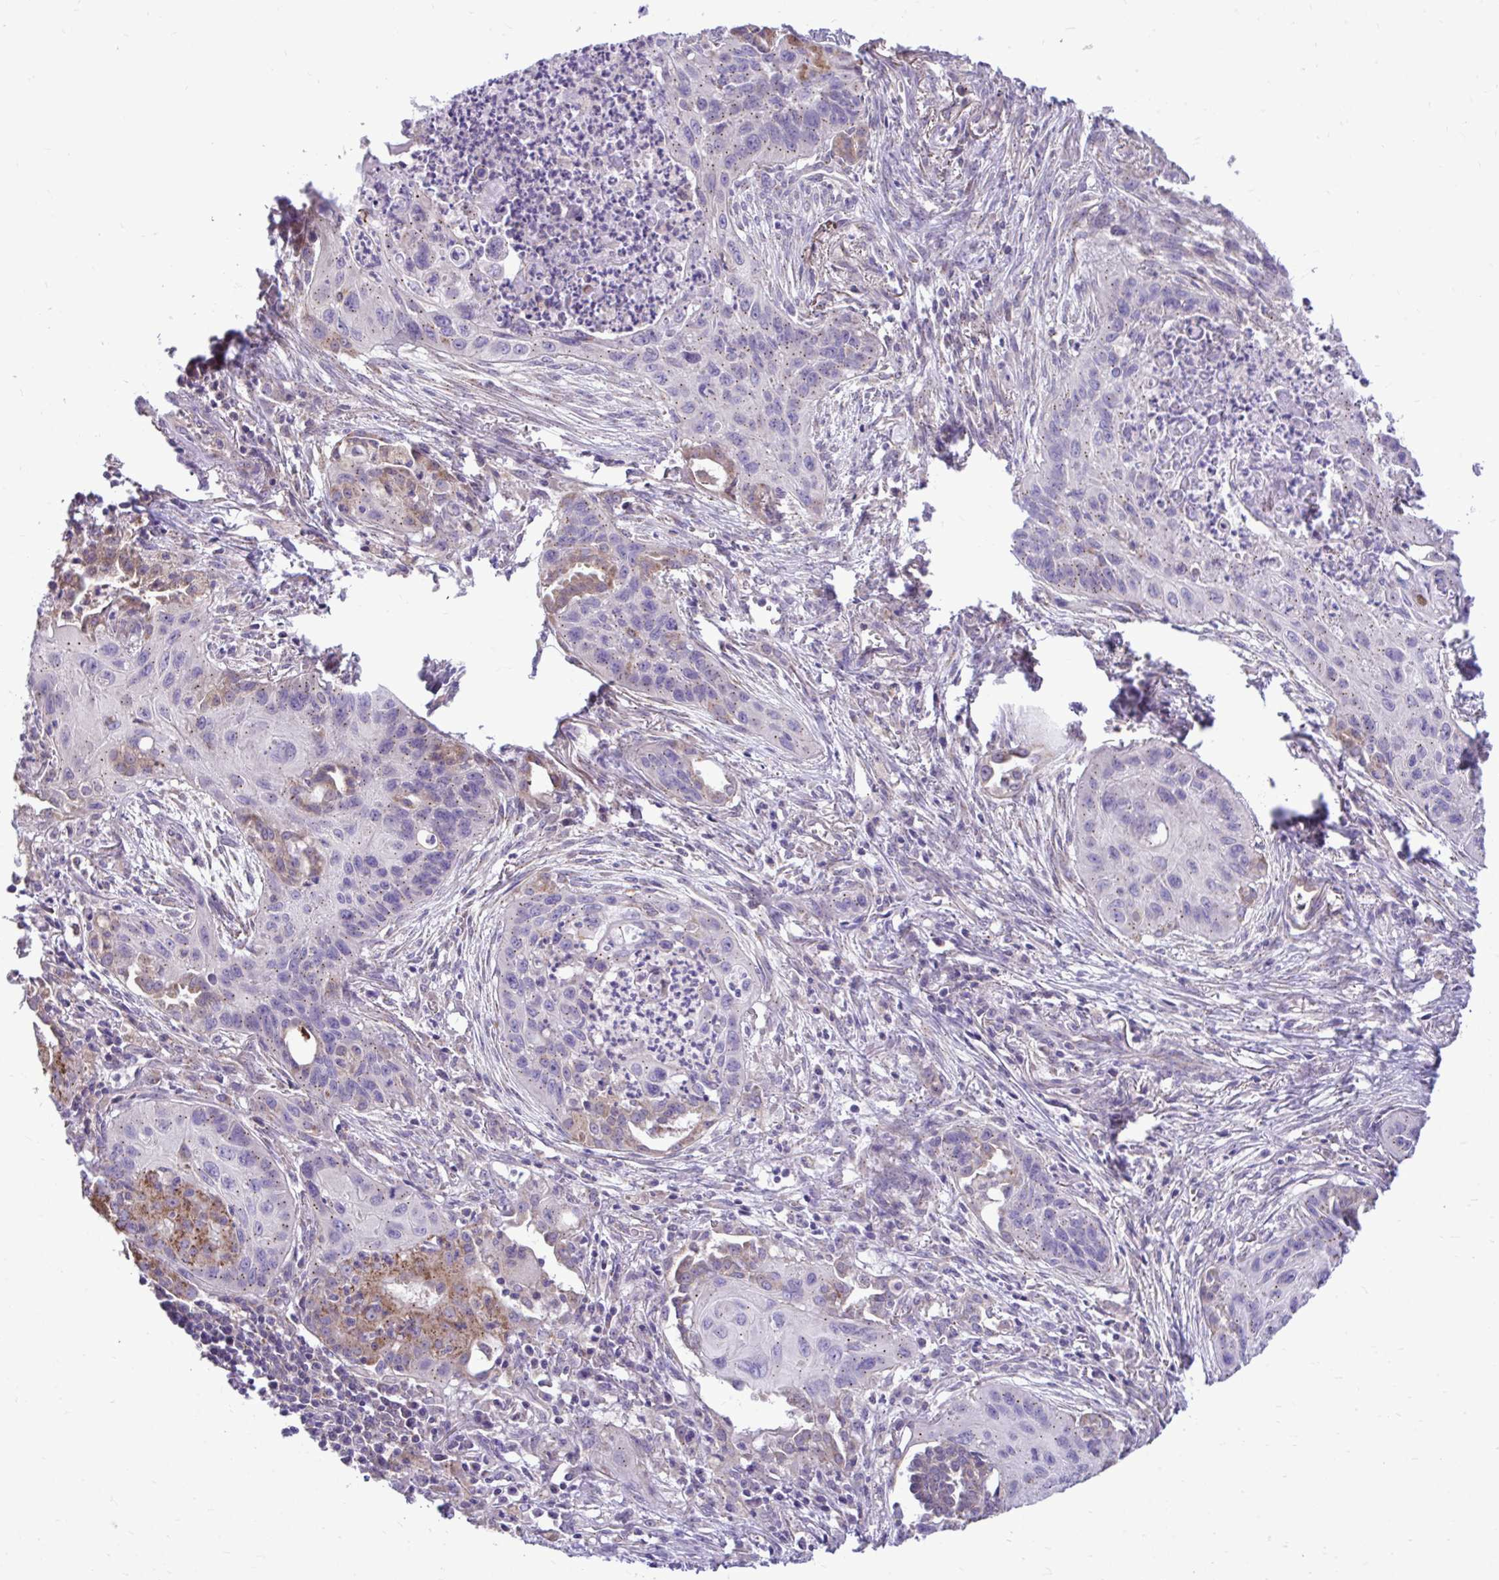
{"staining": {"intensity": "weak", "quantity": "25%-75%", "location": "cytoplasmic/membranous"}, "tissue": "lung cancer", "cell_type": "Tumor cells", "image_type": "cancer", "snomed": [{"axis": "morphology", "description": "Squamous cell carcinoma, NOS"}, {"axis": "topography", "description": "Lung"}], "caption": "Protein expression by IHC reveals weak cytoplasmic/membranous expression in about 25%-75% of tumor cells in lung squamous cell carcinoma. Nuclei are stained in blue.", "gene": "CEACAM18", "patient": {"sex": "male", "age": 71}}